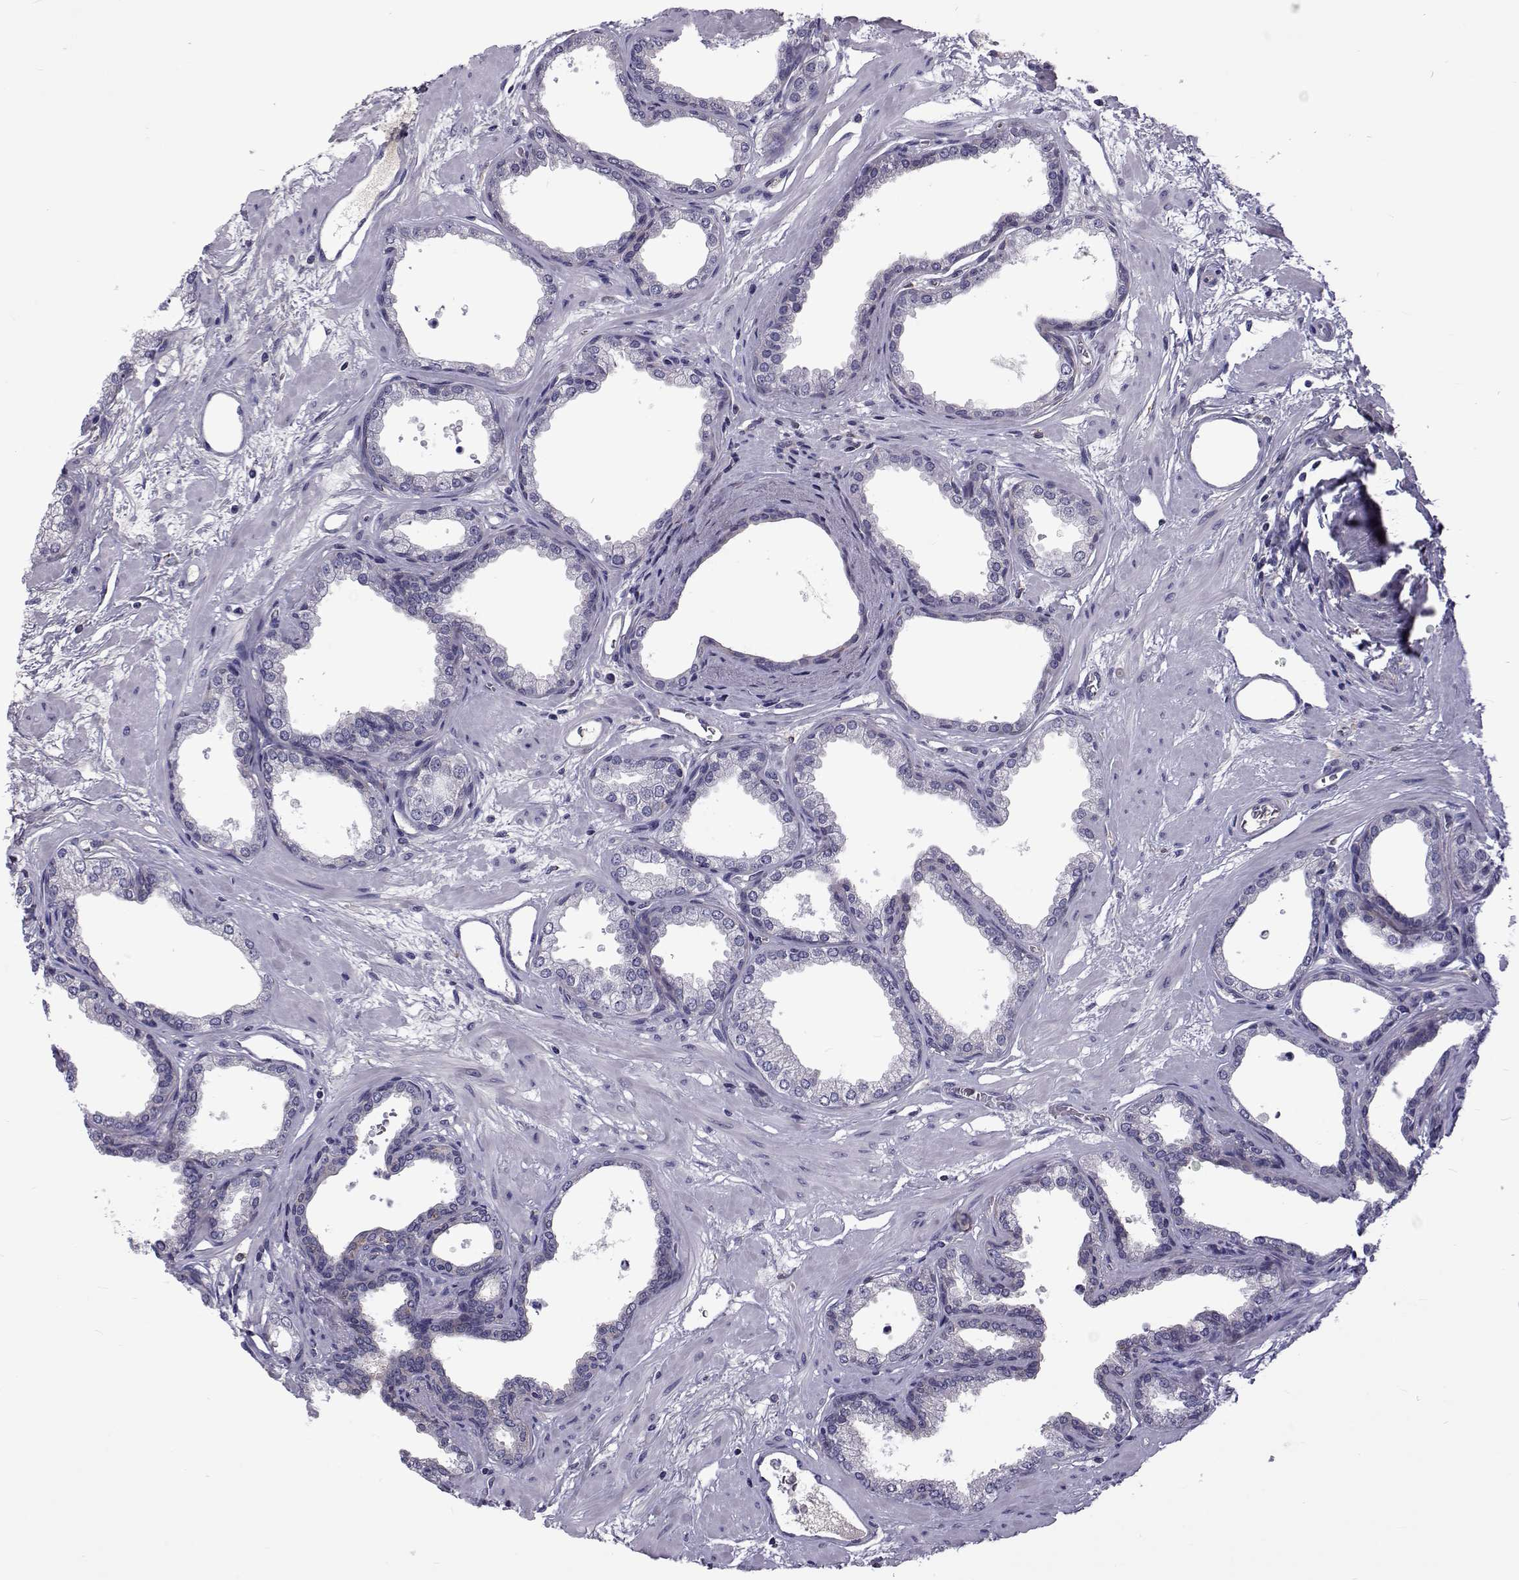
{"staining": {"intensity": "negative", "quantity": "none", "location": "none"}, "tissue": "prostate", "cell_type": "Glandular cells", "image_type": "normal", "snomed": [{"axis": "morphology", "description": "Normal tissue, NOS"}, {"axis": "topography", "description": "Prostate"}], "caption": "High magnification brightfield microscopy of unremarkable prostate stained with DAB (3,3'-diaminobenzidine) (brown) and counterstained with hematoxylin (blue): glandular cells show no significant positivity.", "gene": "TCF15", "patient": {"sex": "male", "age": 37}}